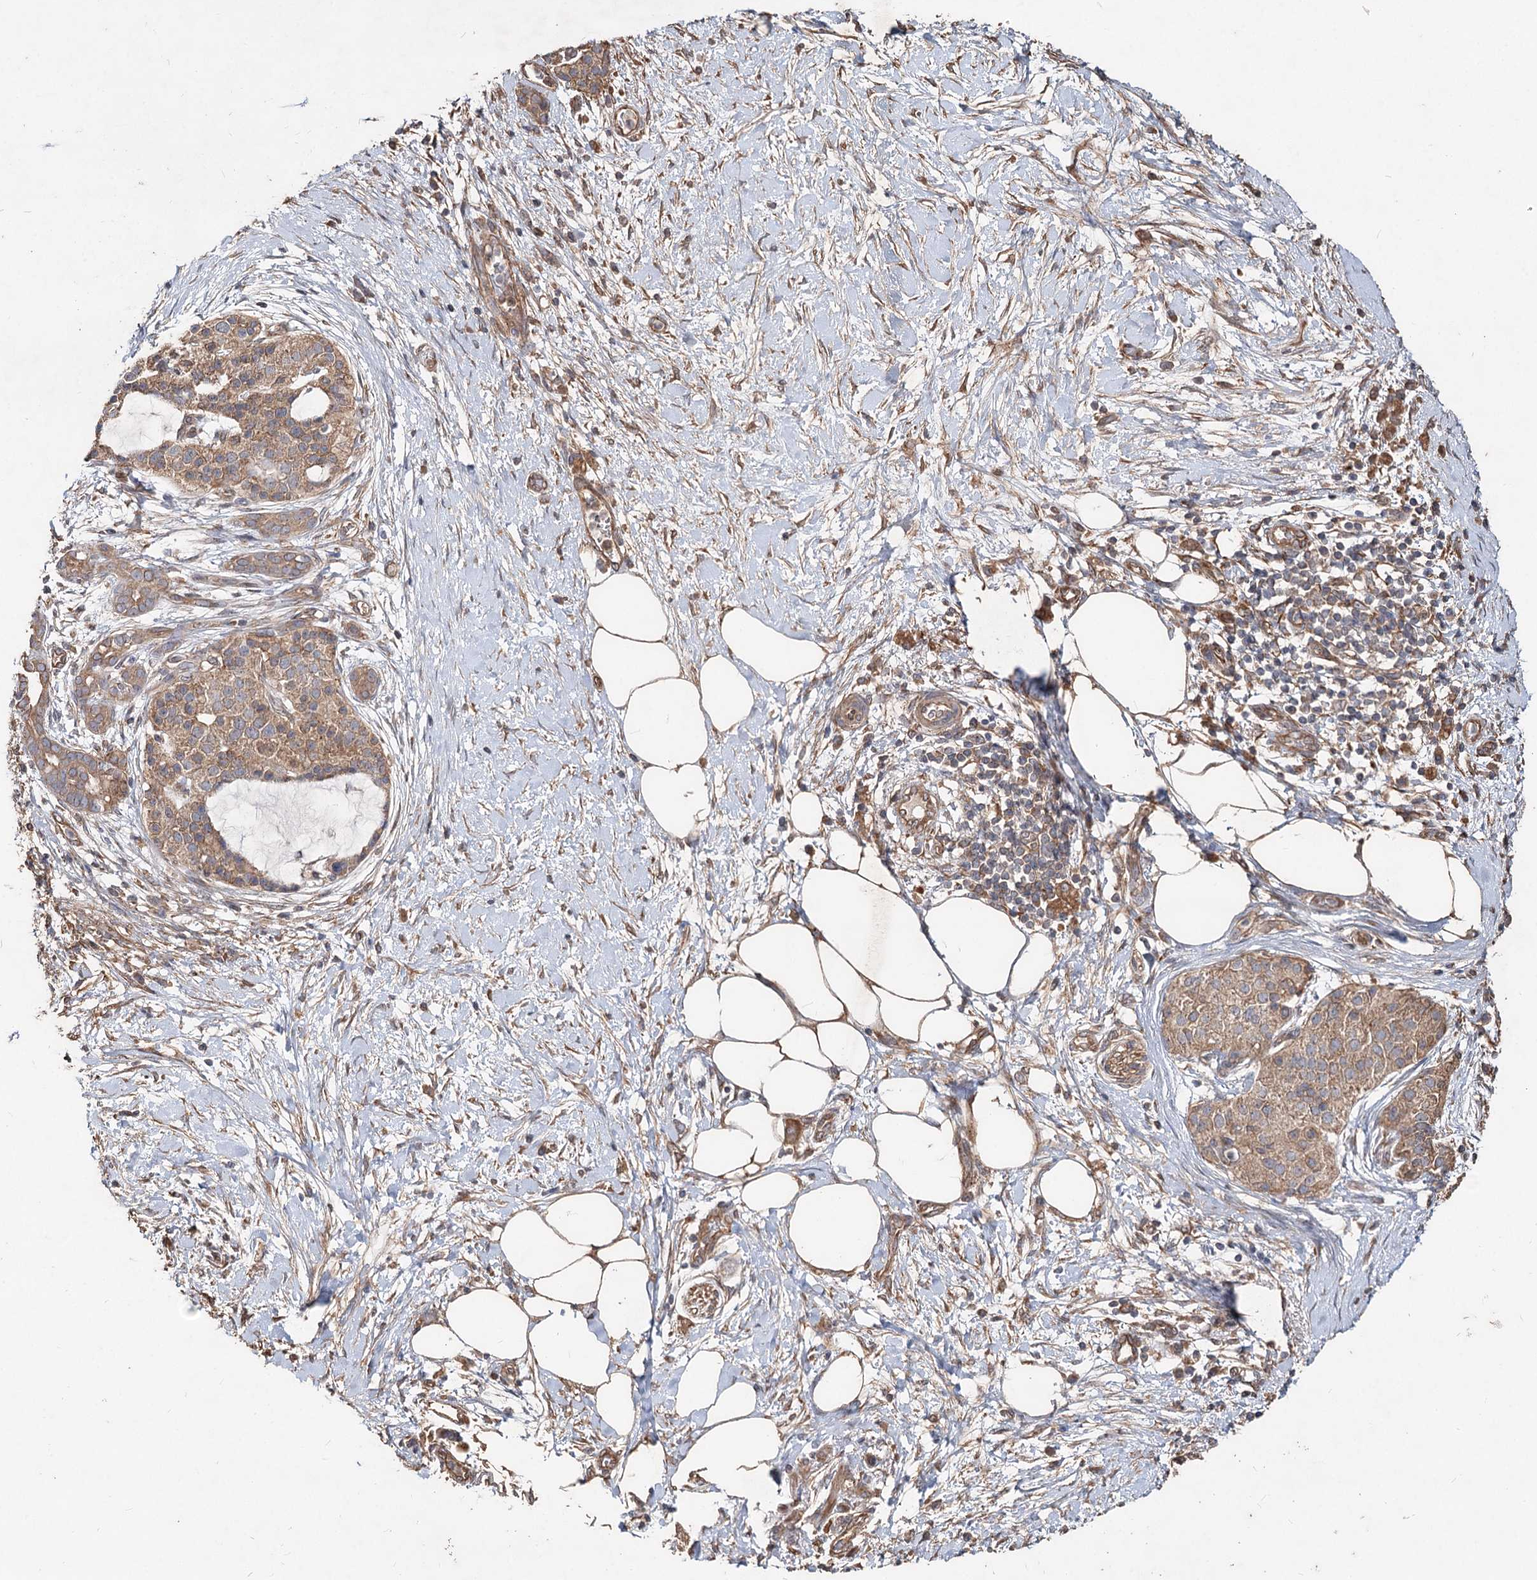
{"staining": {"intensity": "moderate", "quantity": ">75%", "location": "cytoplasmic/membranous"}, "tissue": "pancreatic cancer", "cell_type": "Tumor cells", "image_type": "cancer", "snomed": [{"axis": "morphology", "description": "Adenocarcinoma, NOS"}, {"axis": "topography", "description": "Pancreas"}], "caption": "Immunohistochemistry (IHC) micrograph of neoplastic tissue: pancreatic cancer (adenocarcinoma) stained using immunohistochemistry displays medium levels of moderate protein expression localized specifically in the cytoplasmic/membranous of tumor cells, appearing as a cytoplasmic/membranous brown color.", "gene": "SPART", "patient": {"sex": "male", "age": 58}}